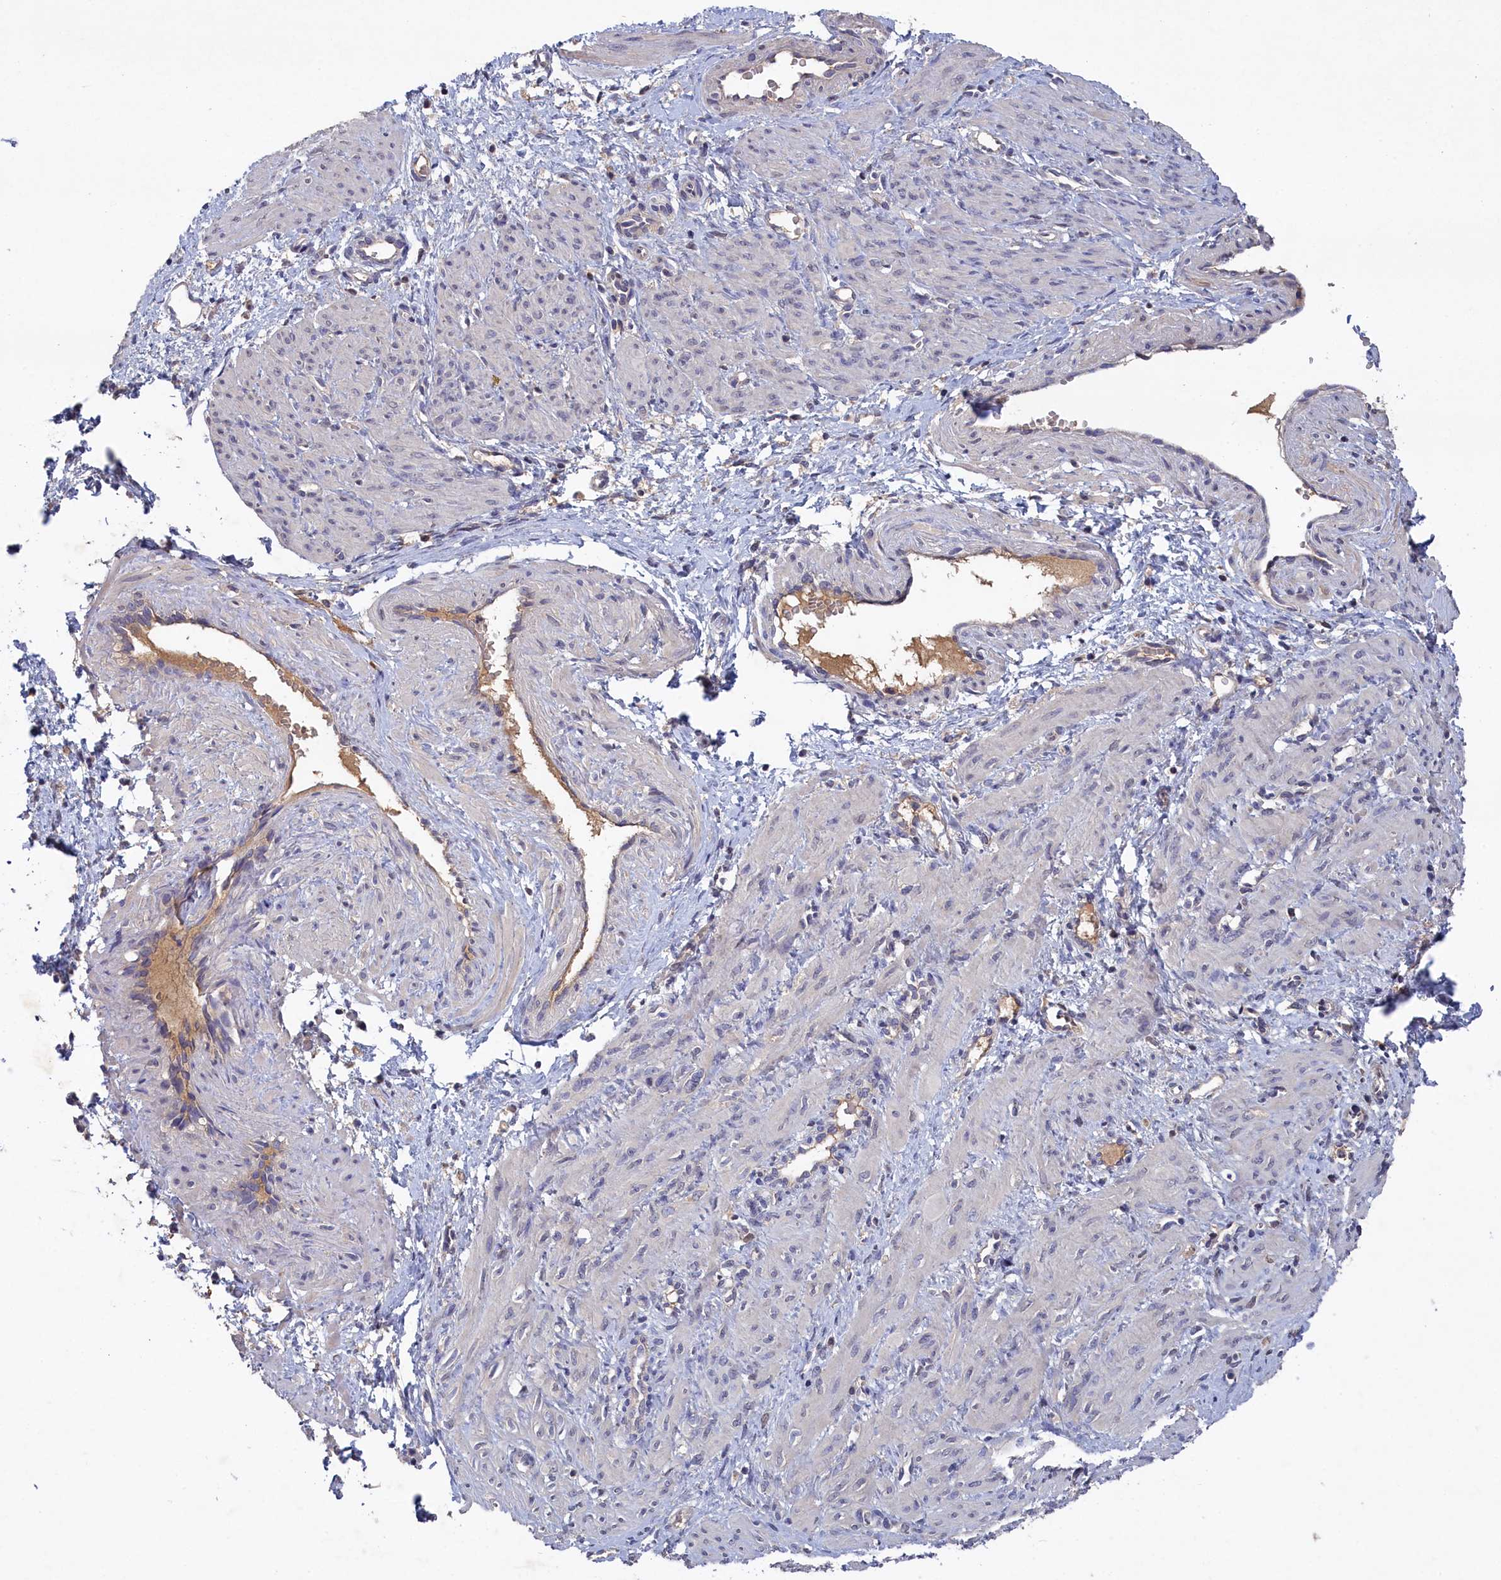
{"staining": {"intensity": "negative", "quantity": "none", "location": "none"}, "tissue": "smooth muscle", "cell_type": "Smooth muscle cells", "image_type": "normal", "snomed": [{"axis": "morphology", "description": "Normal tissue, NOS"}, {"axis": "topography", "description": "Endometrium"}], "caption": "Immunohistochemistry image of unremarkable smooth muscle: human smooth muscle stained with DAB (3,3'-diaminobenzidine) exhibits no significant protein positivity in smooth muscle cells.", "gene": "CELF5", "patient": {"sex": "female", "age": 33}}